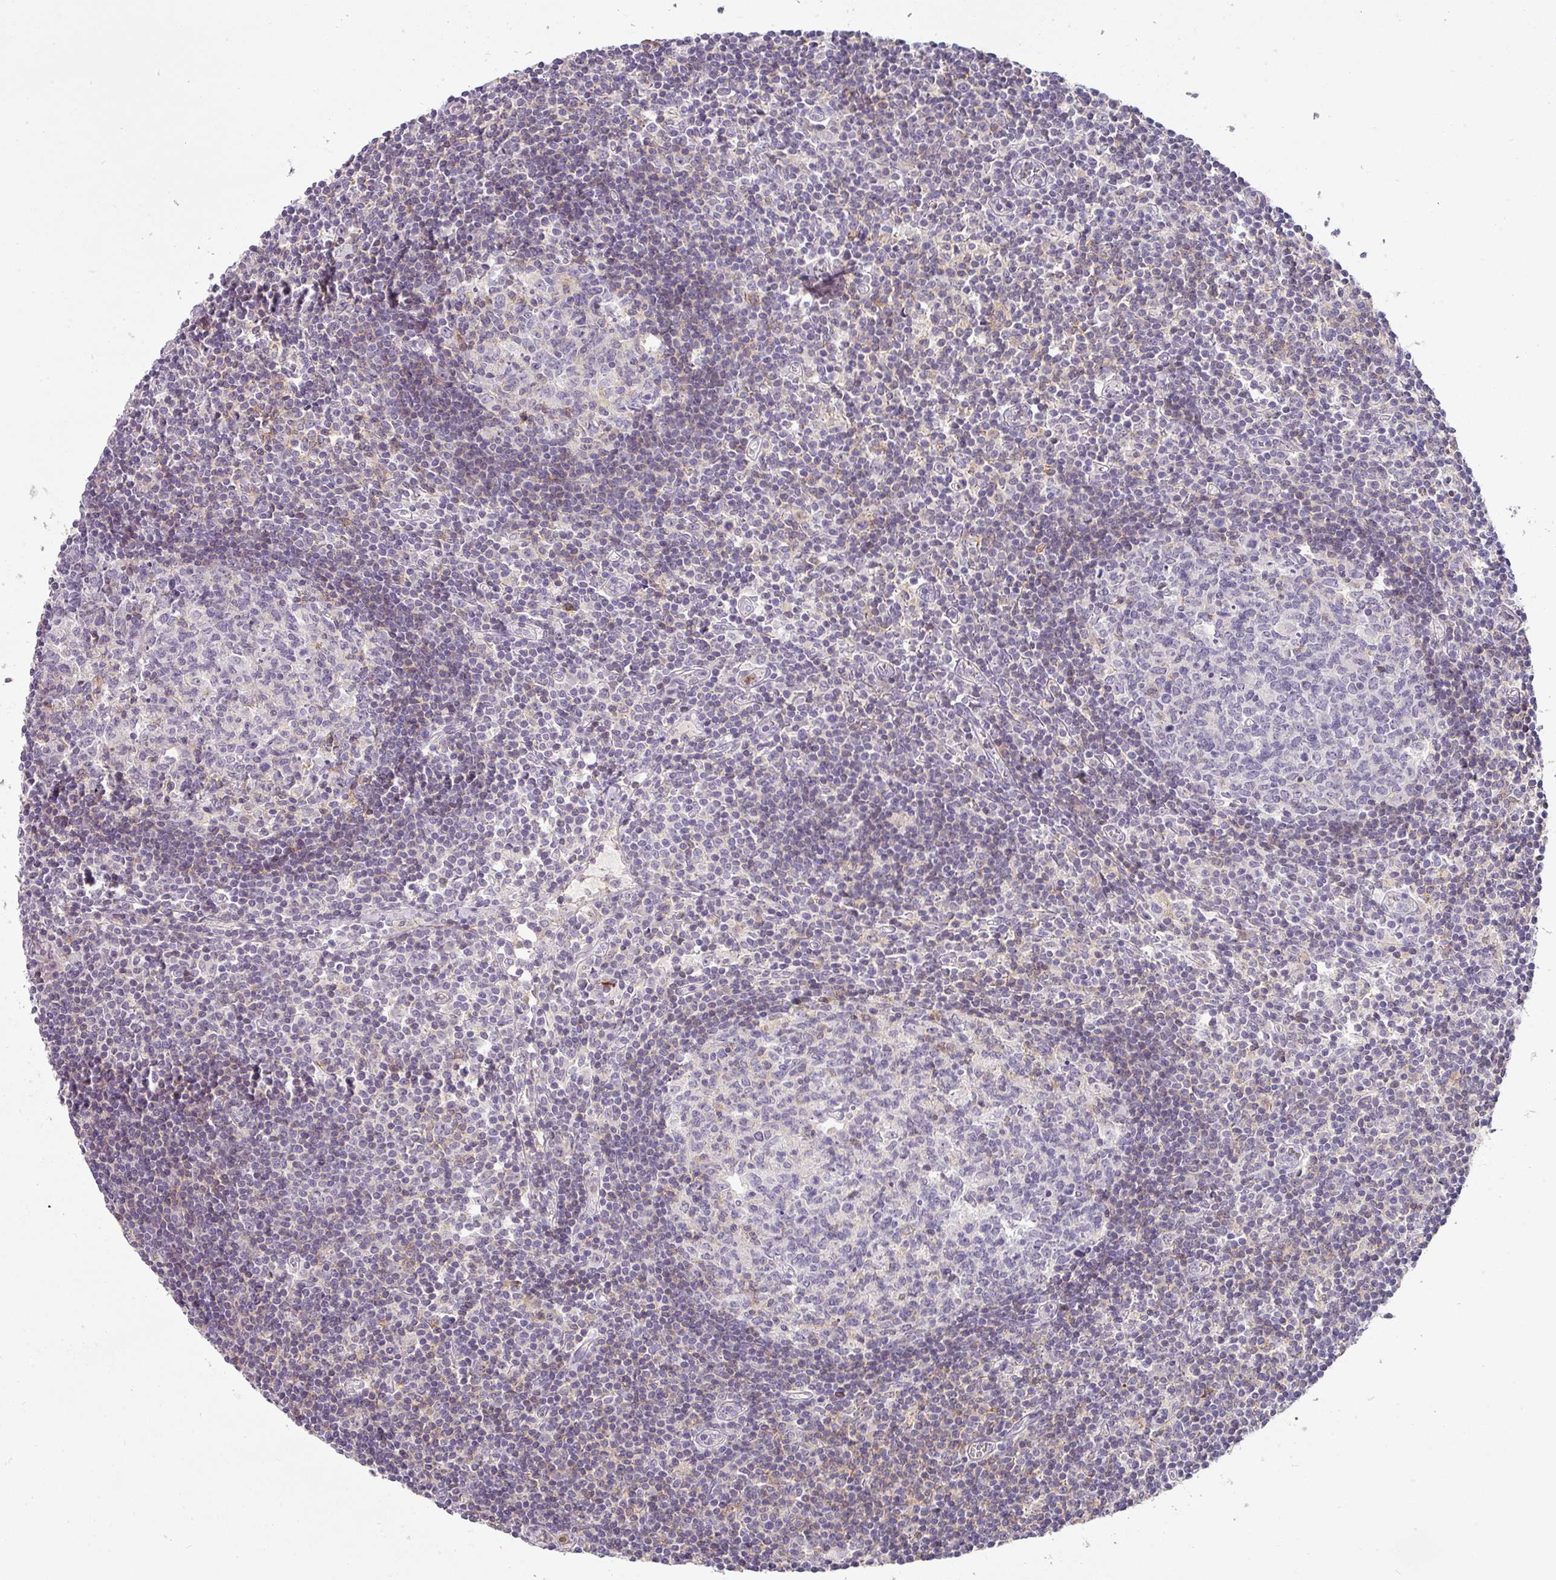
{"staining": {"intensity": "negative", "quantity": "none", "location": "none"}, "tissue": "lymph node", "cell_type": "Germinal center cells", "image_type": "normal", "snomed": [{"axis": "morphology", "description": "Normal tissue, NOS"}, {"axis": "topography", "description": "Lymph node"}], "caption": "A photomicrograph of lymph node stained for a protein shows no brown staining in germinal center cells. Nuclei are stained in blue.", "gene": "BTLA", "patient": {"sex": "female", "age": 55}}